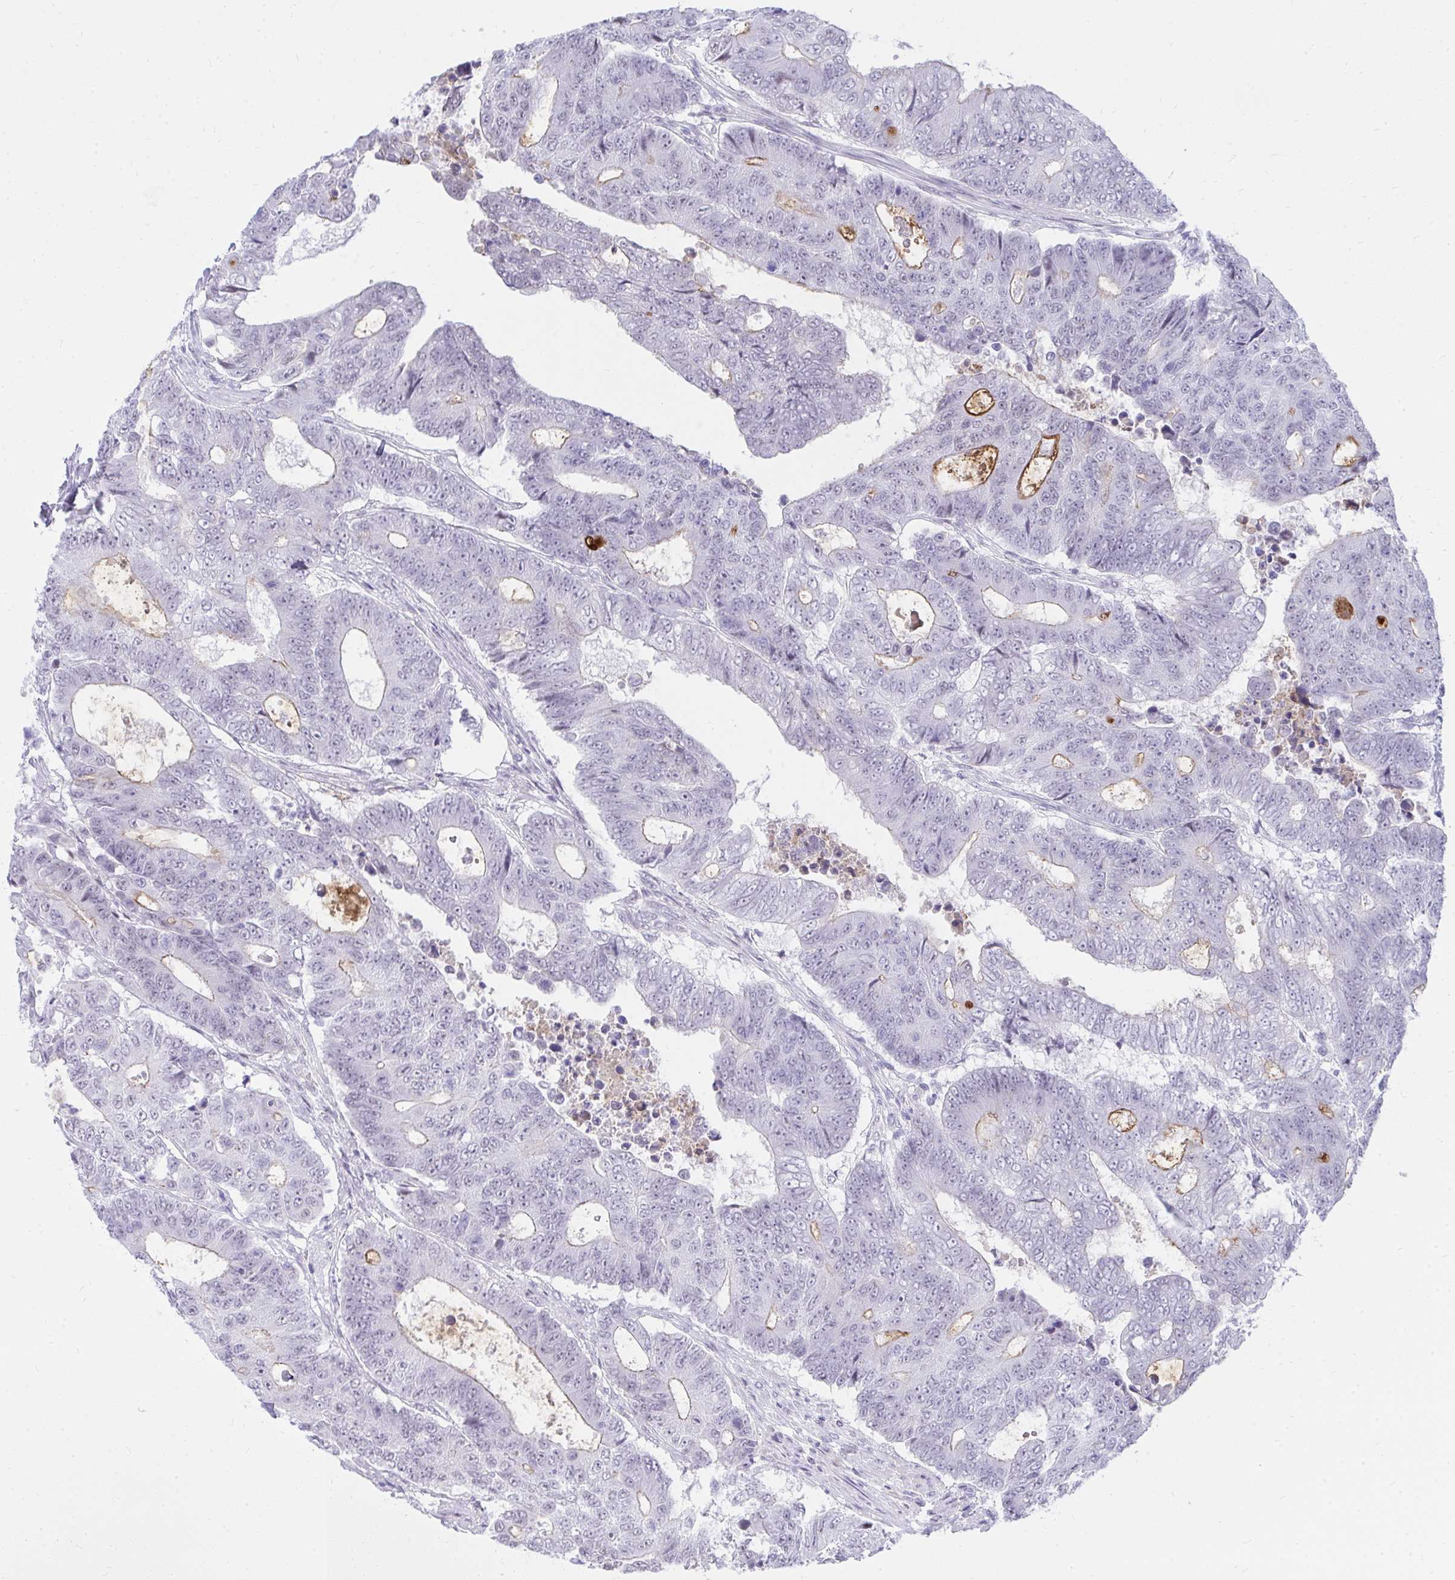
{"staining": {"intensity": "moderate", "quantity": "<25%", "location": "cytoplasmic/membranous"}, "tissue": "colorectal cancer", "cell_type": "Tumor cells", "image_type": "cancer", "snomed": [{"axis": "morphology", "description": "Adenocarcinoma, NOS"}, {"axis": "topography", "description": "Colon"}], "caption": "Protein staining shows moderate cytoplasmic/membranous expression in about <25% of tumor cells in colorectal adenocarcinoma.", "gene": "OR5F1", "patient": {"sex": "female", "age": 48}}